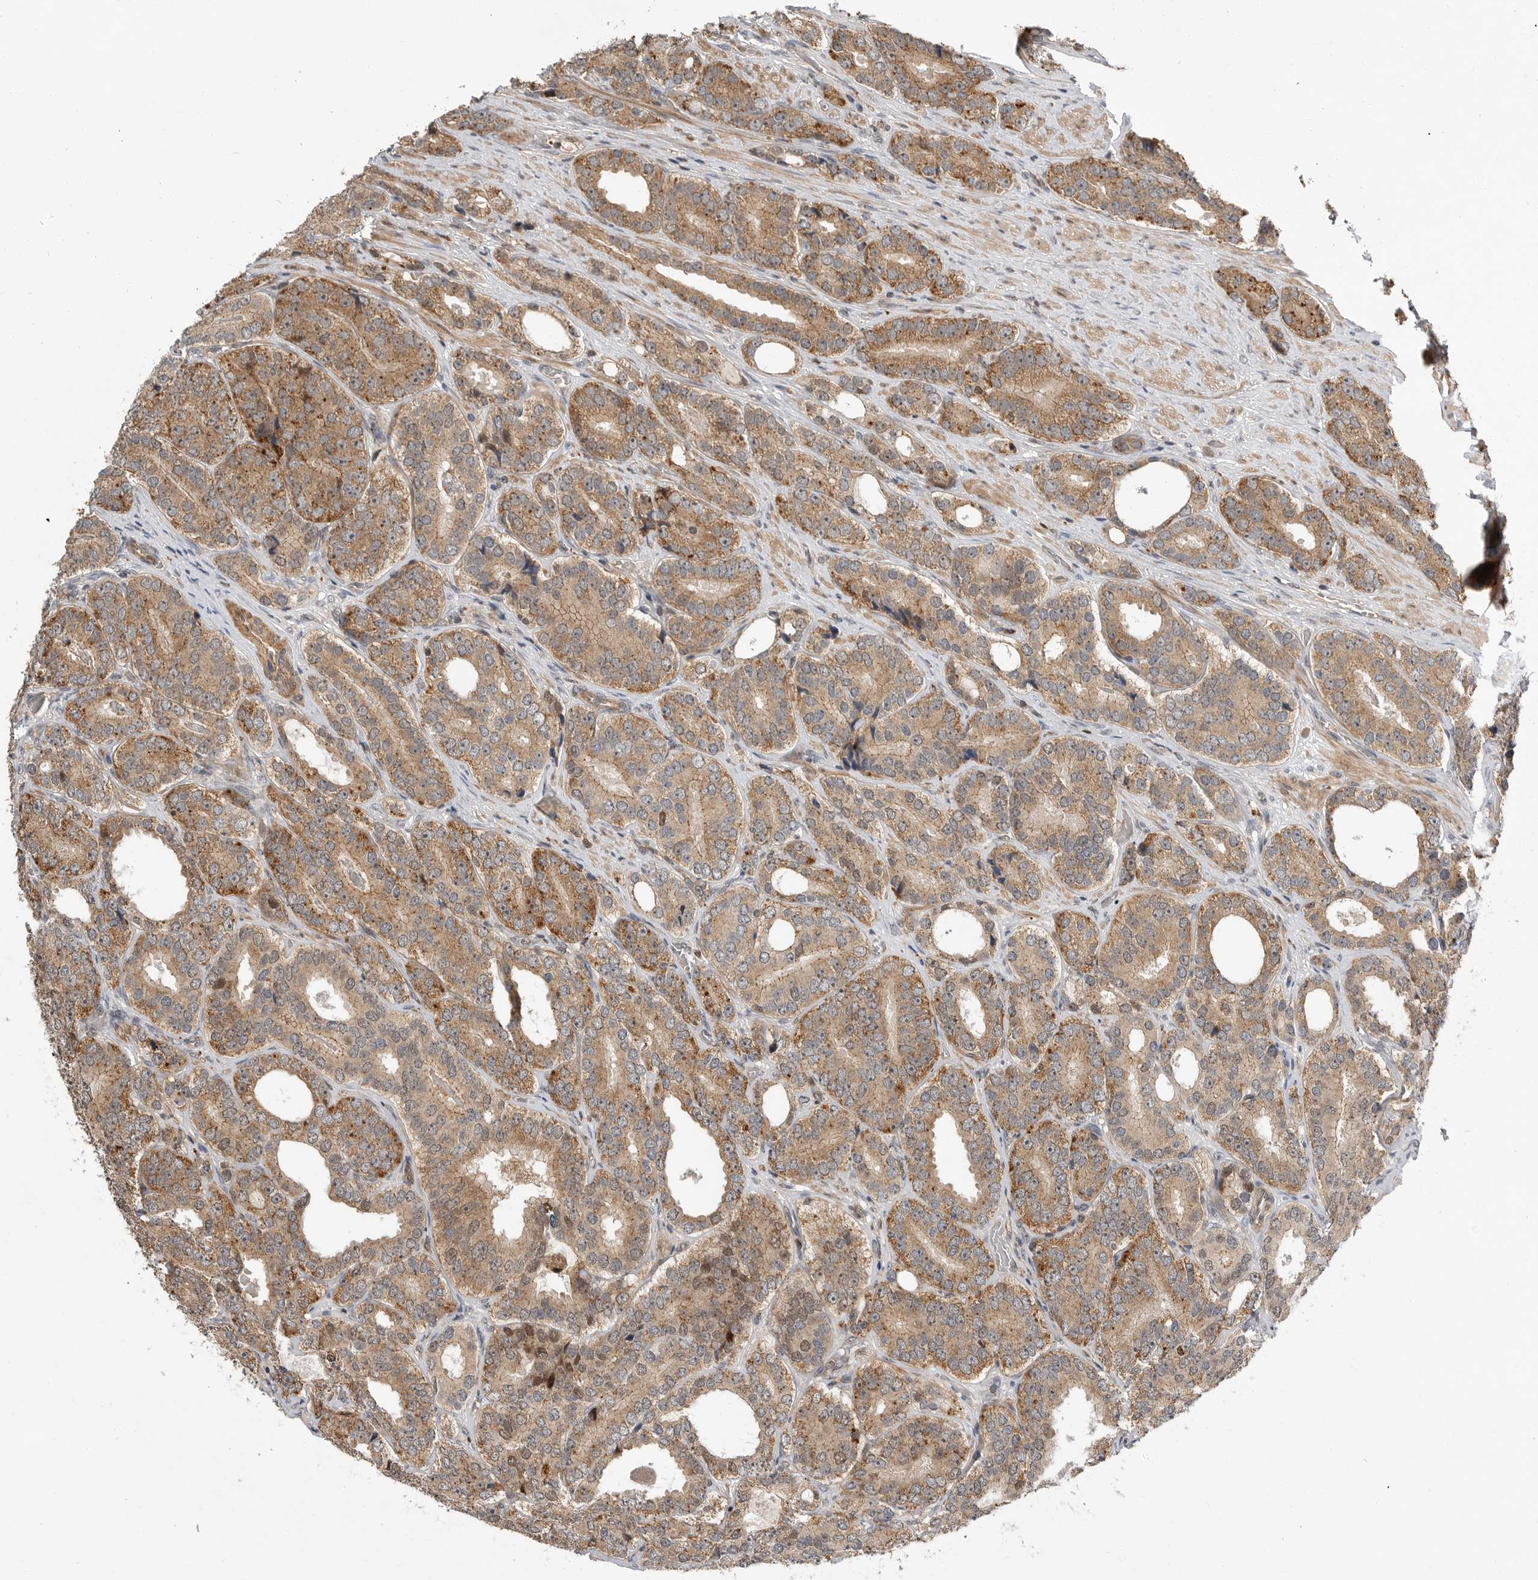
{"staining": {"intensity": "moderate", "quantity": ">75%", "location": "cytoplasmic/membranous"}, "tissue": "prostate cancer", "cell_type": "Tumor cells", "image_type": "cancer", "snomed": [{"axis": "morphology", "description": "Adenocarcinoma, High grade"}, {"axis": "topography", "description": "Prostate"}], "caption": "Human prostate adenocarcinoma (high-grade) stained with a brown dye displays moderate cytoplasmic/membranous positive staining in about >75% of tumor cells.", "gene": "STRAP", "patient": {"sex": "male", "age": 56}}